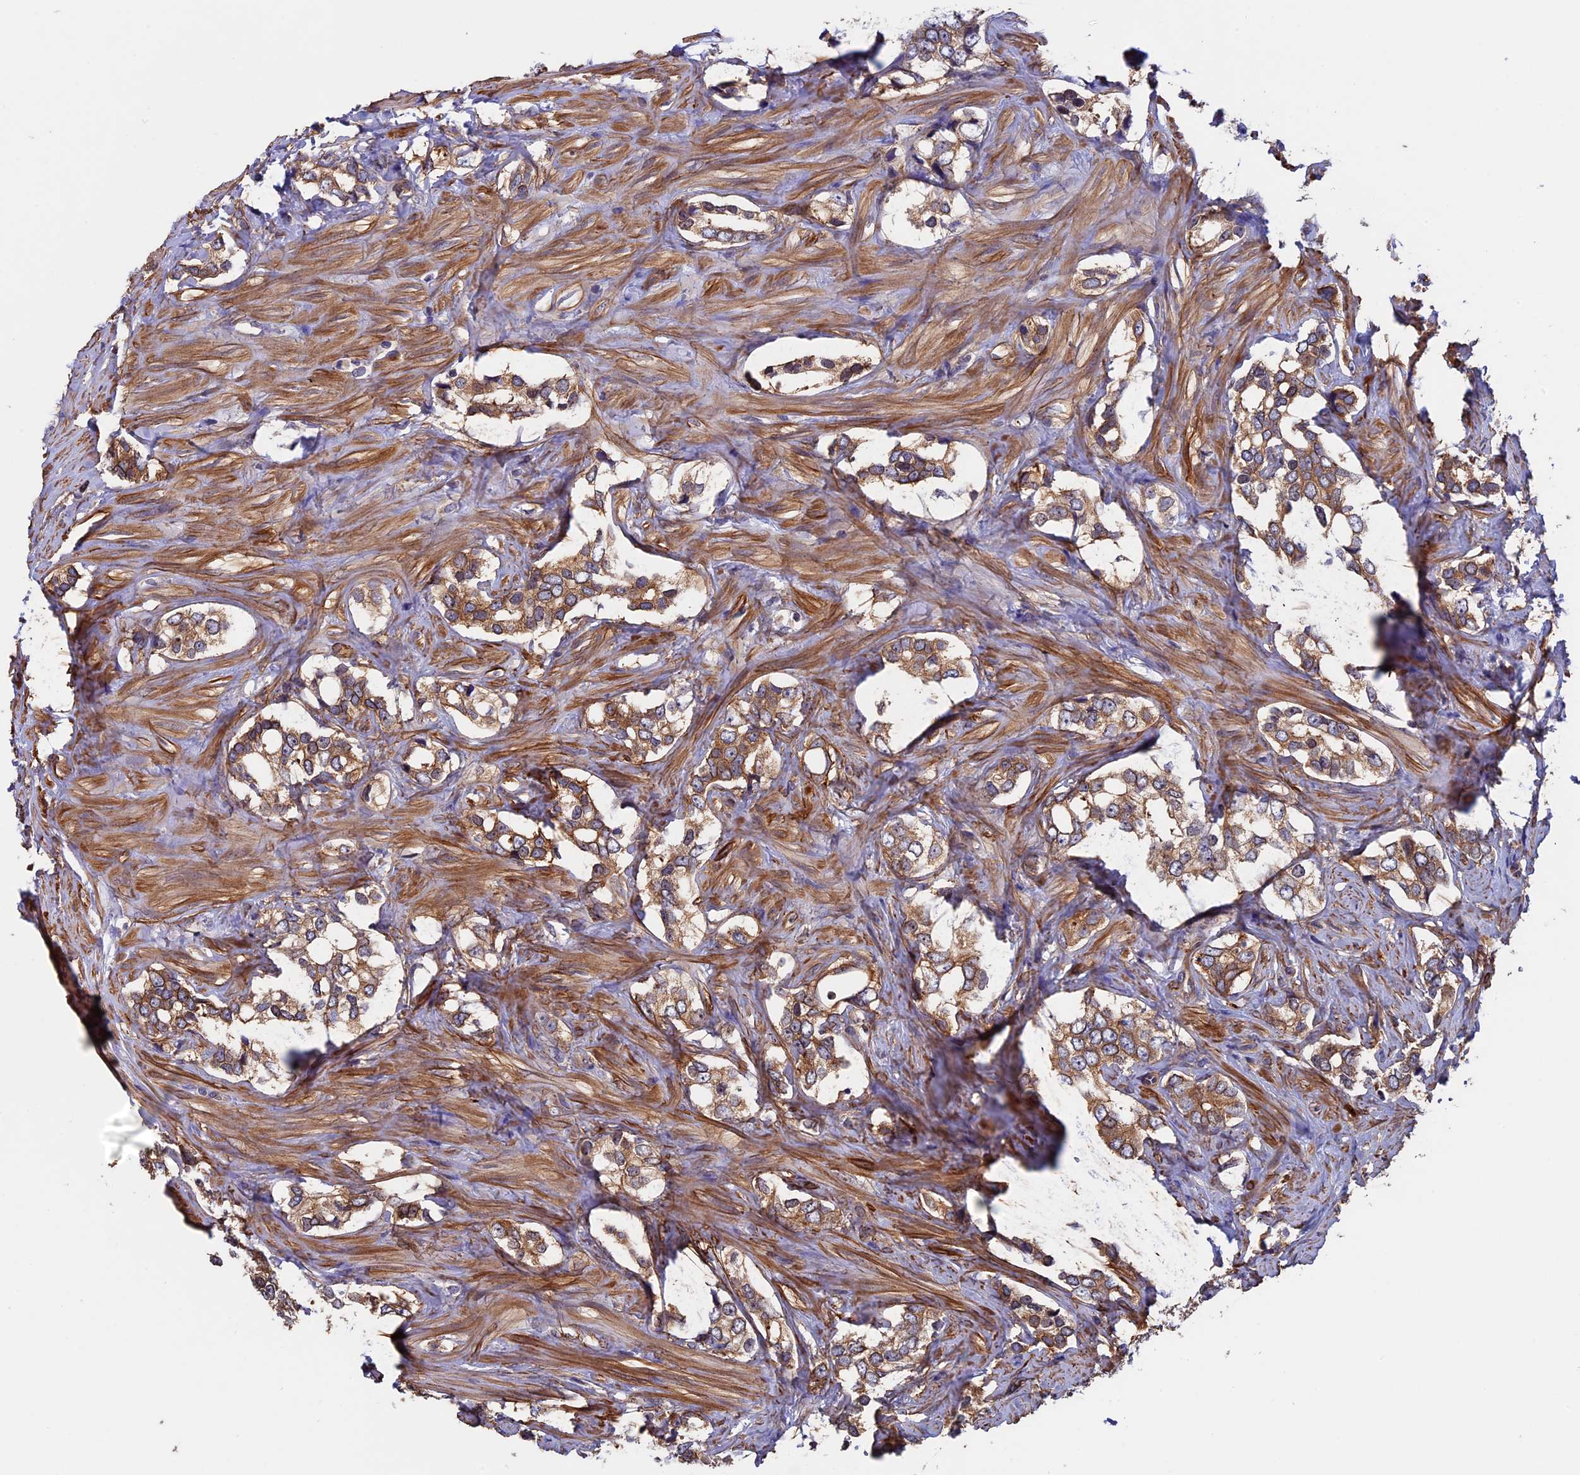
{"staining": {"intensity": "moderate", "quantity": ">75%", "location": "cytoplasmic/membranous"}, "tissue": "prostate cancer", "cell_type": "Tumor cells", "image_type": "cancer", "snomed": [{"axis": "morphology", "description": "Adenocarcinoma, High grade"}, {"axis": "topography", "description": "Prostate"}], "caption": "A brown stain labels moderate cytoplasmic/membranous staining of a protein in prostate cancer (high-grade adenocarcinoma) tumor cells.", "gene": "SLC9A5", "patient": {"sex": "male", "age": 66}}